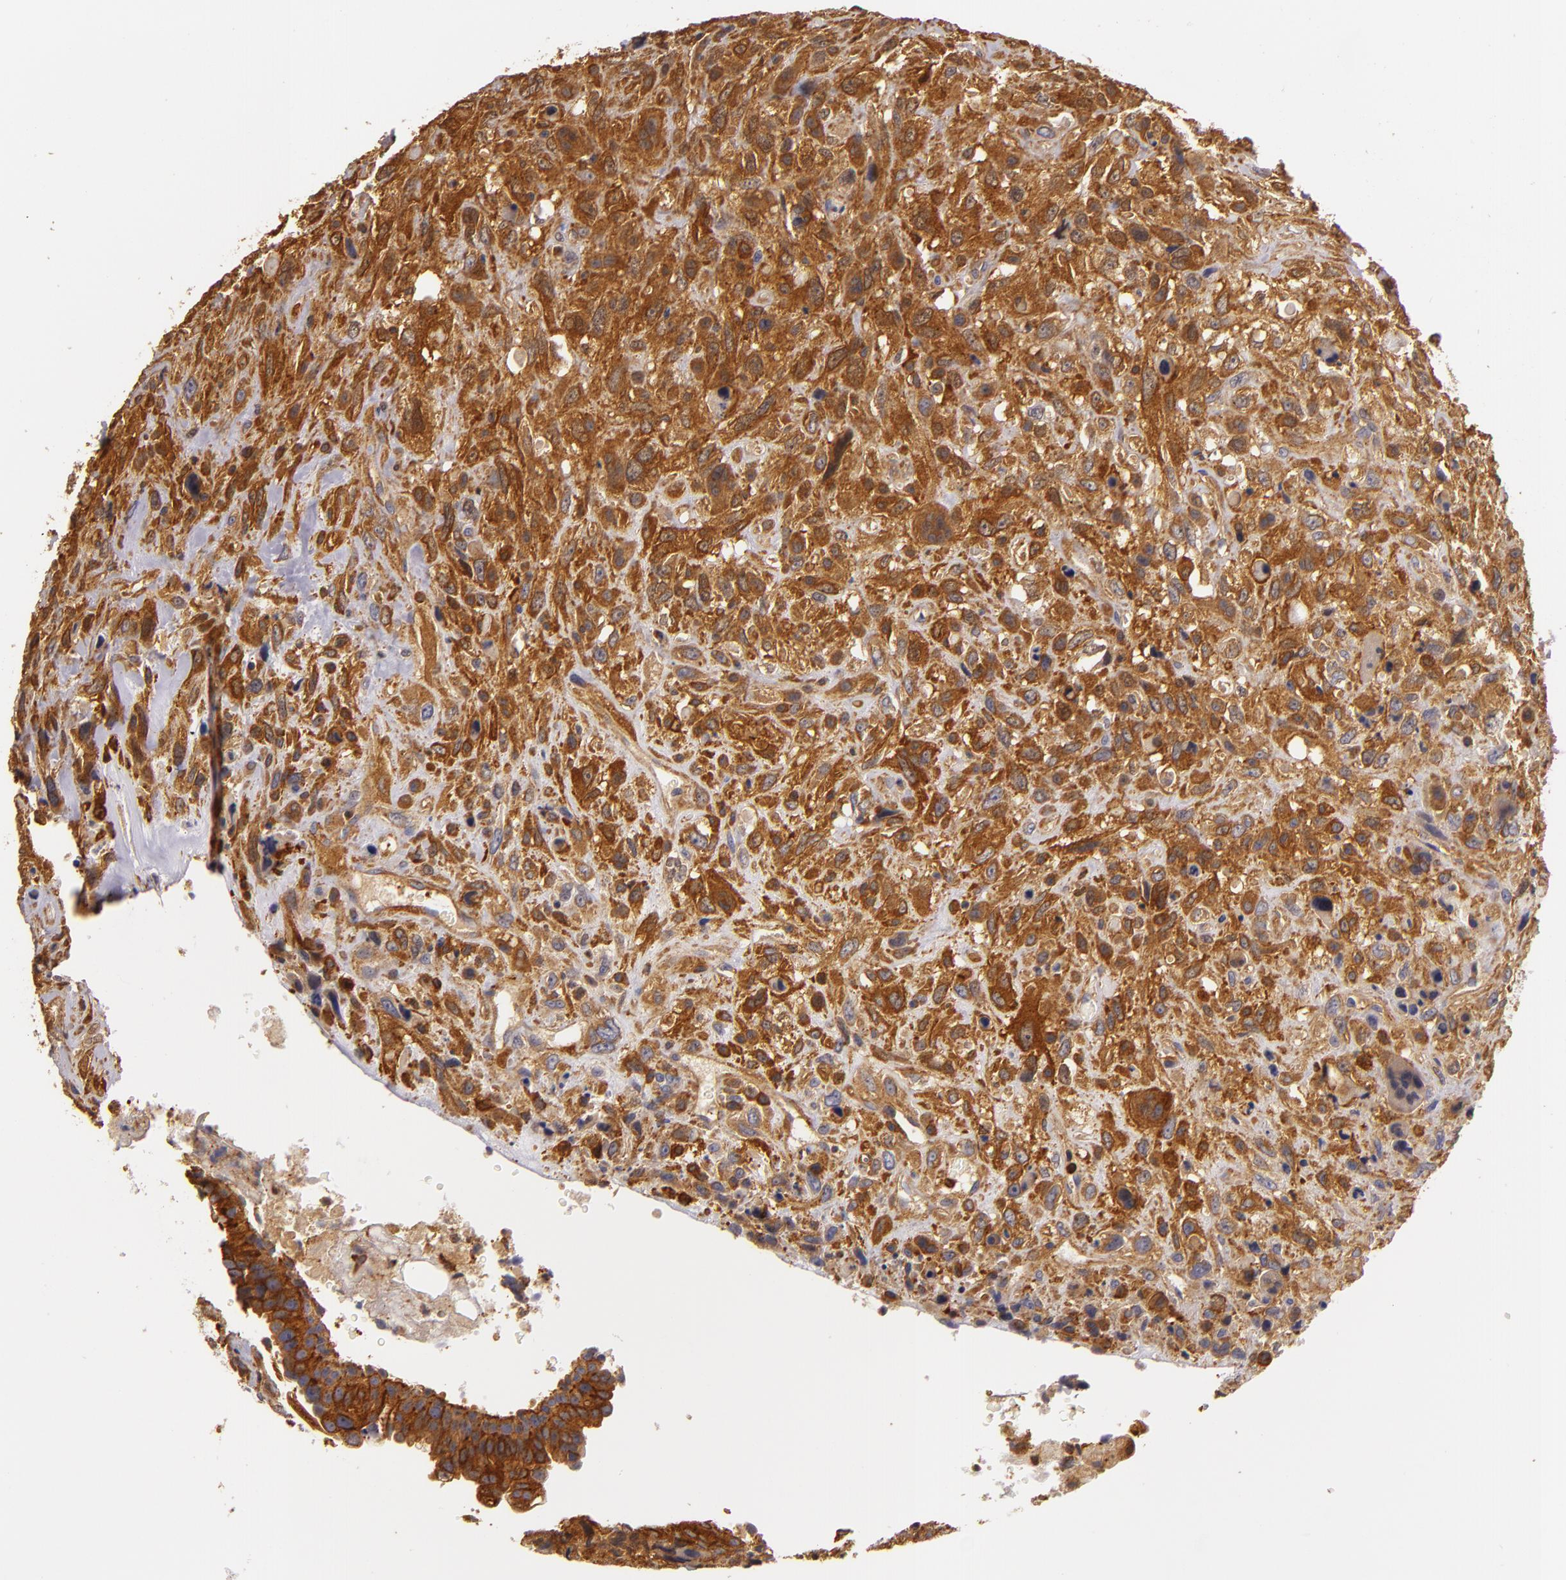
{"staining": {"intensity": "strong", "quantity": ">75%", "location": "cytoplasmic/membranous"}, "tissue": "breast cancer", "cell_type": "Tumor cells", "image_type": "cancer", "snomed": [{"axis": "morphology", "description": "Neoplasm, malignant, NOS"}, {"axis": "topography", "description": "Breast"}], "caption": "This histopathology image displays neoplasm (malignant) (breast) stained with immunohistochemistry (IHC) to label a protein in brown. The cytoplasmic/membranous of tumor cells show strong positivity for the protein. Nuclei are counter-stained blue.", "gene": "TOM1", "patient": {"sex": "female", "age": 50}}